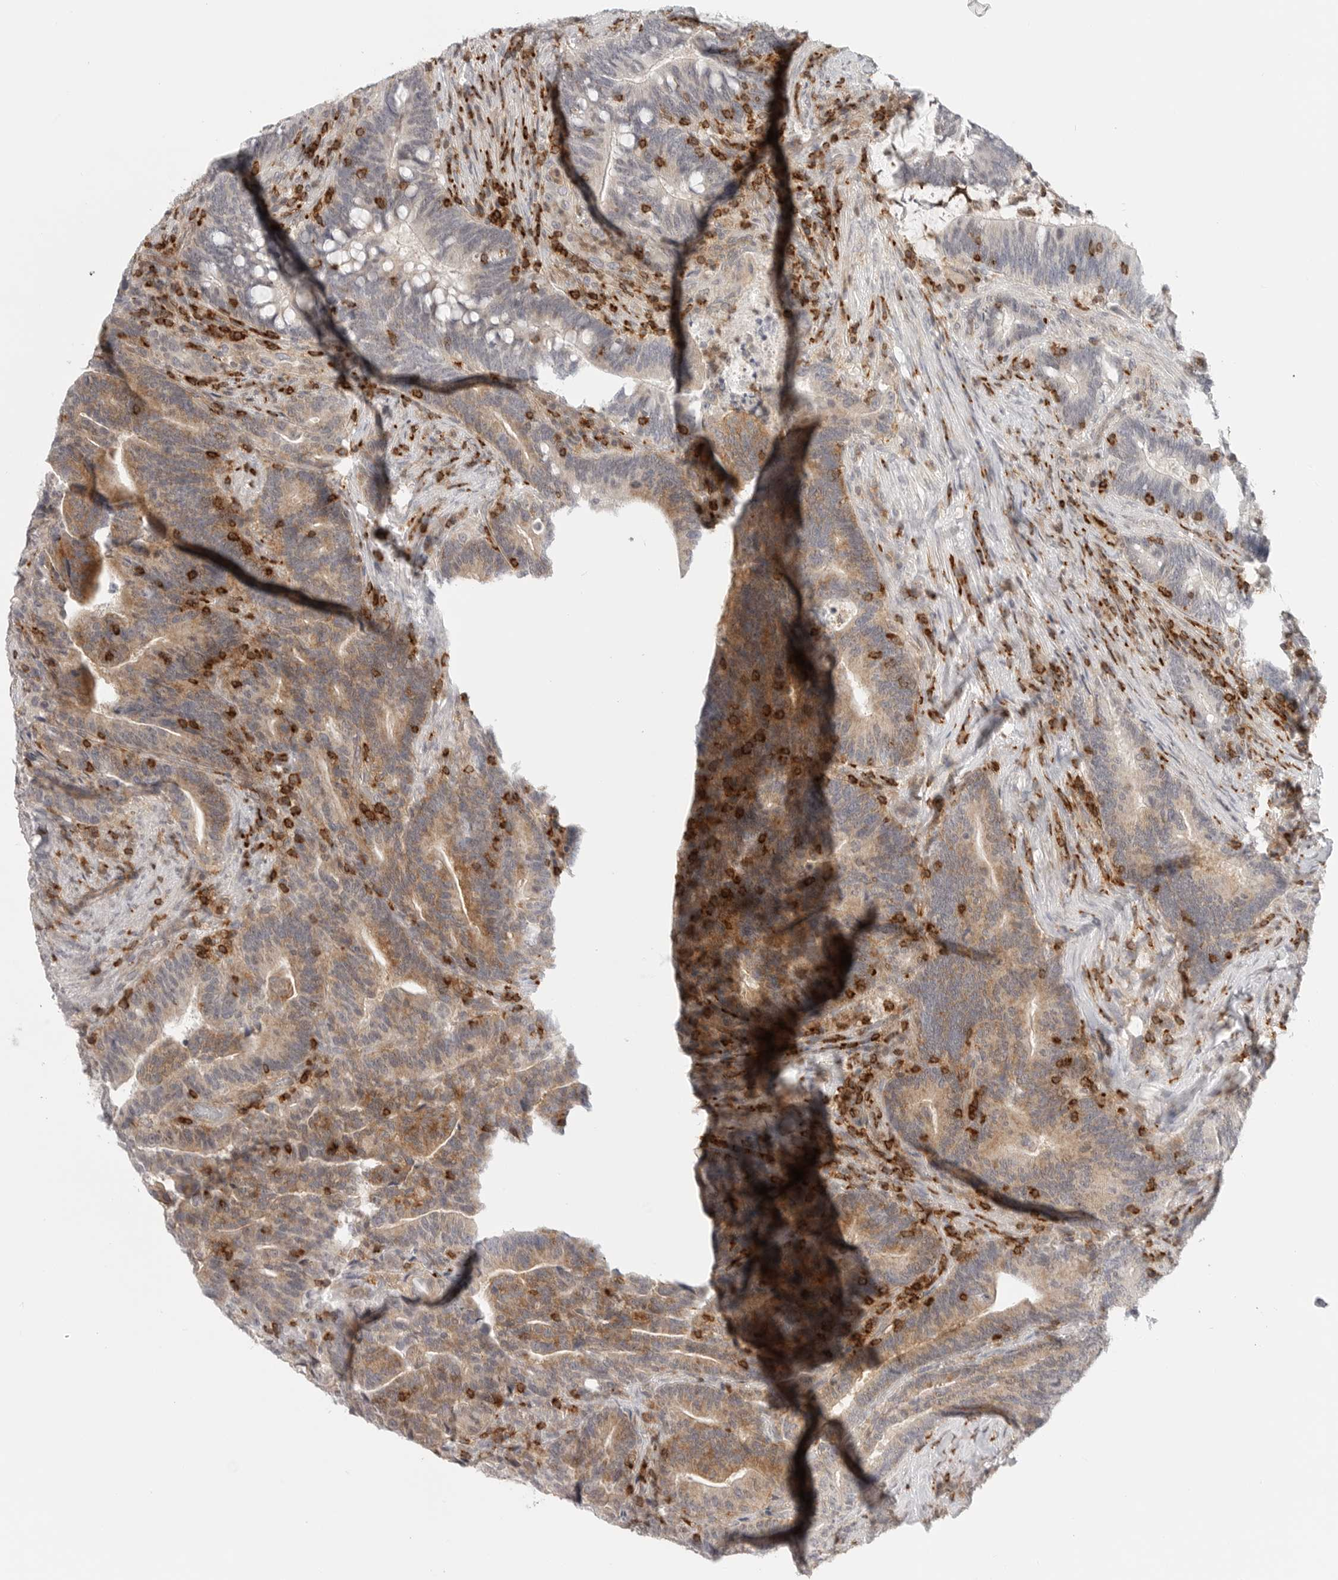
{"staining": {"intensity": "weak", "quantity": "25%-75%", "location": "cytoplasmic/membranous"}, "tissue": "colorectal cancer", "cell_type": "Tumor cells", "image_type": "cancer", "snomed": [{"axis": "morphology", "description": "Adenocarcinoma, NOS"}, {"axis": "topography", "description": "Colon"}], "caption": "Immunohistochemistry (DAB) staining of colorectal adenocarcinoma shows weak cytoplasmic/membranous protein positivity in about 25%-75% of tumor cells.", "gene": "SH3KBP1", "patient": {"sex": "female", "age": 66}}